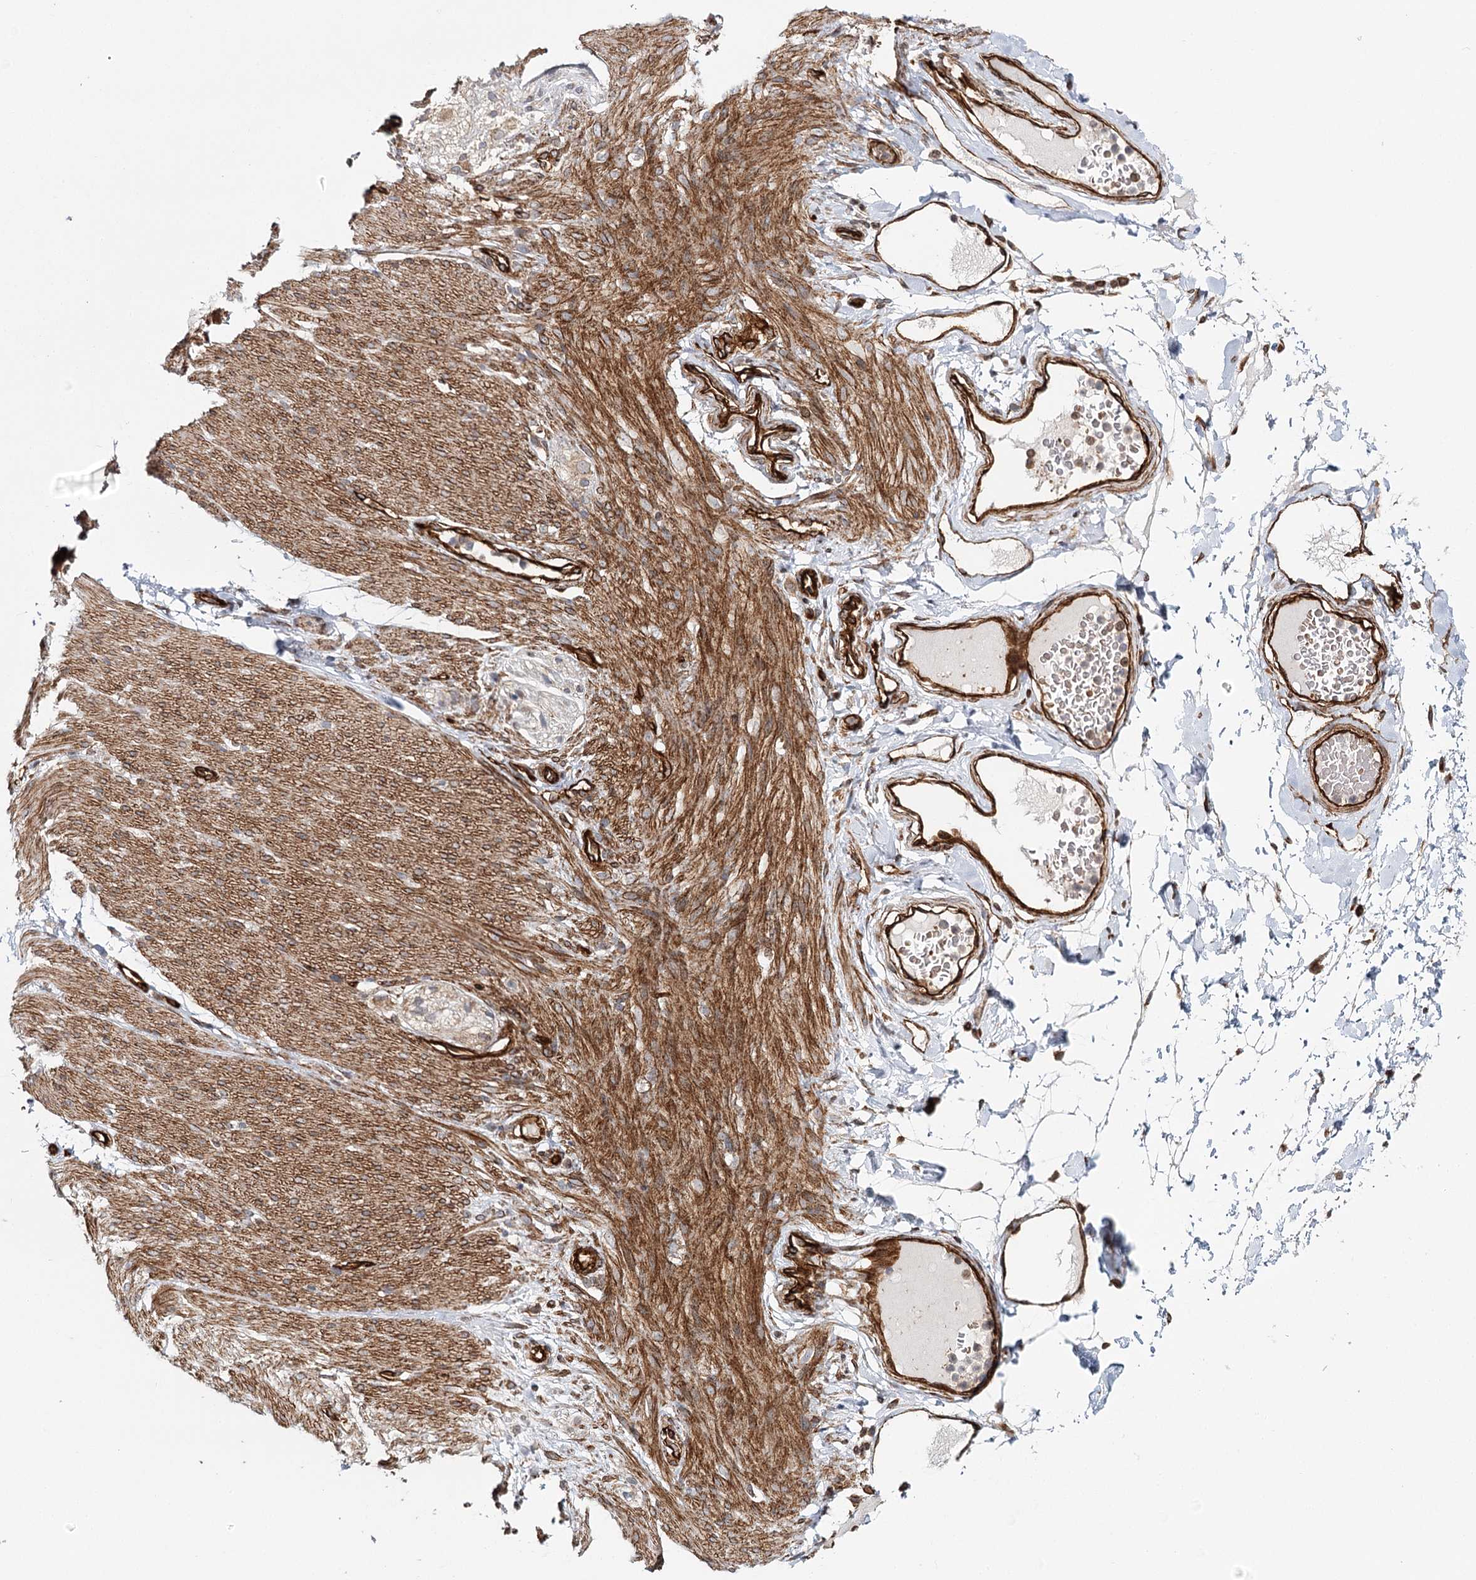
{"staining": {"intensity": "moderate", "quantity": "25%-75%", "location": "cytoplasmic/membranous"}, "tissue": "adipose tissue", "cell_type": "Adipocytes", "image_type": "normal", "snomed": [{"axis": "morphology", "description": "Normal tissue, NOS"}, {"axis": "topography", "description": "Colon"}, {"axis": "topography", "description": "Peripheral nerve tissue"}], "caption": "Protein expression analysis of unremarkable adipose tissue exhibits moderate cytoplasmic/membranous staining in about 25%-75% of adipocytes.", "gene": "MKNK1", "patient": {"sex": "female", "age": 61}}